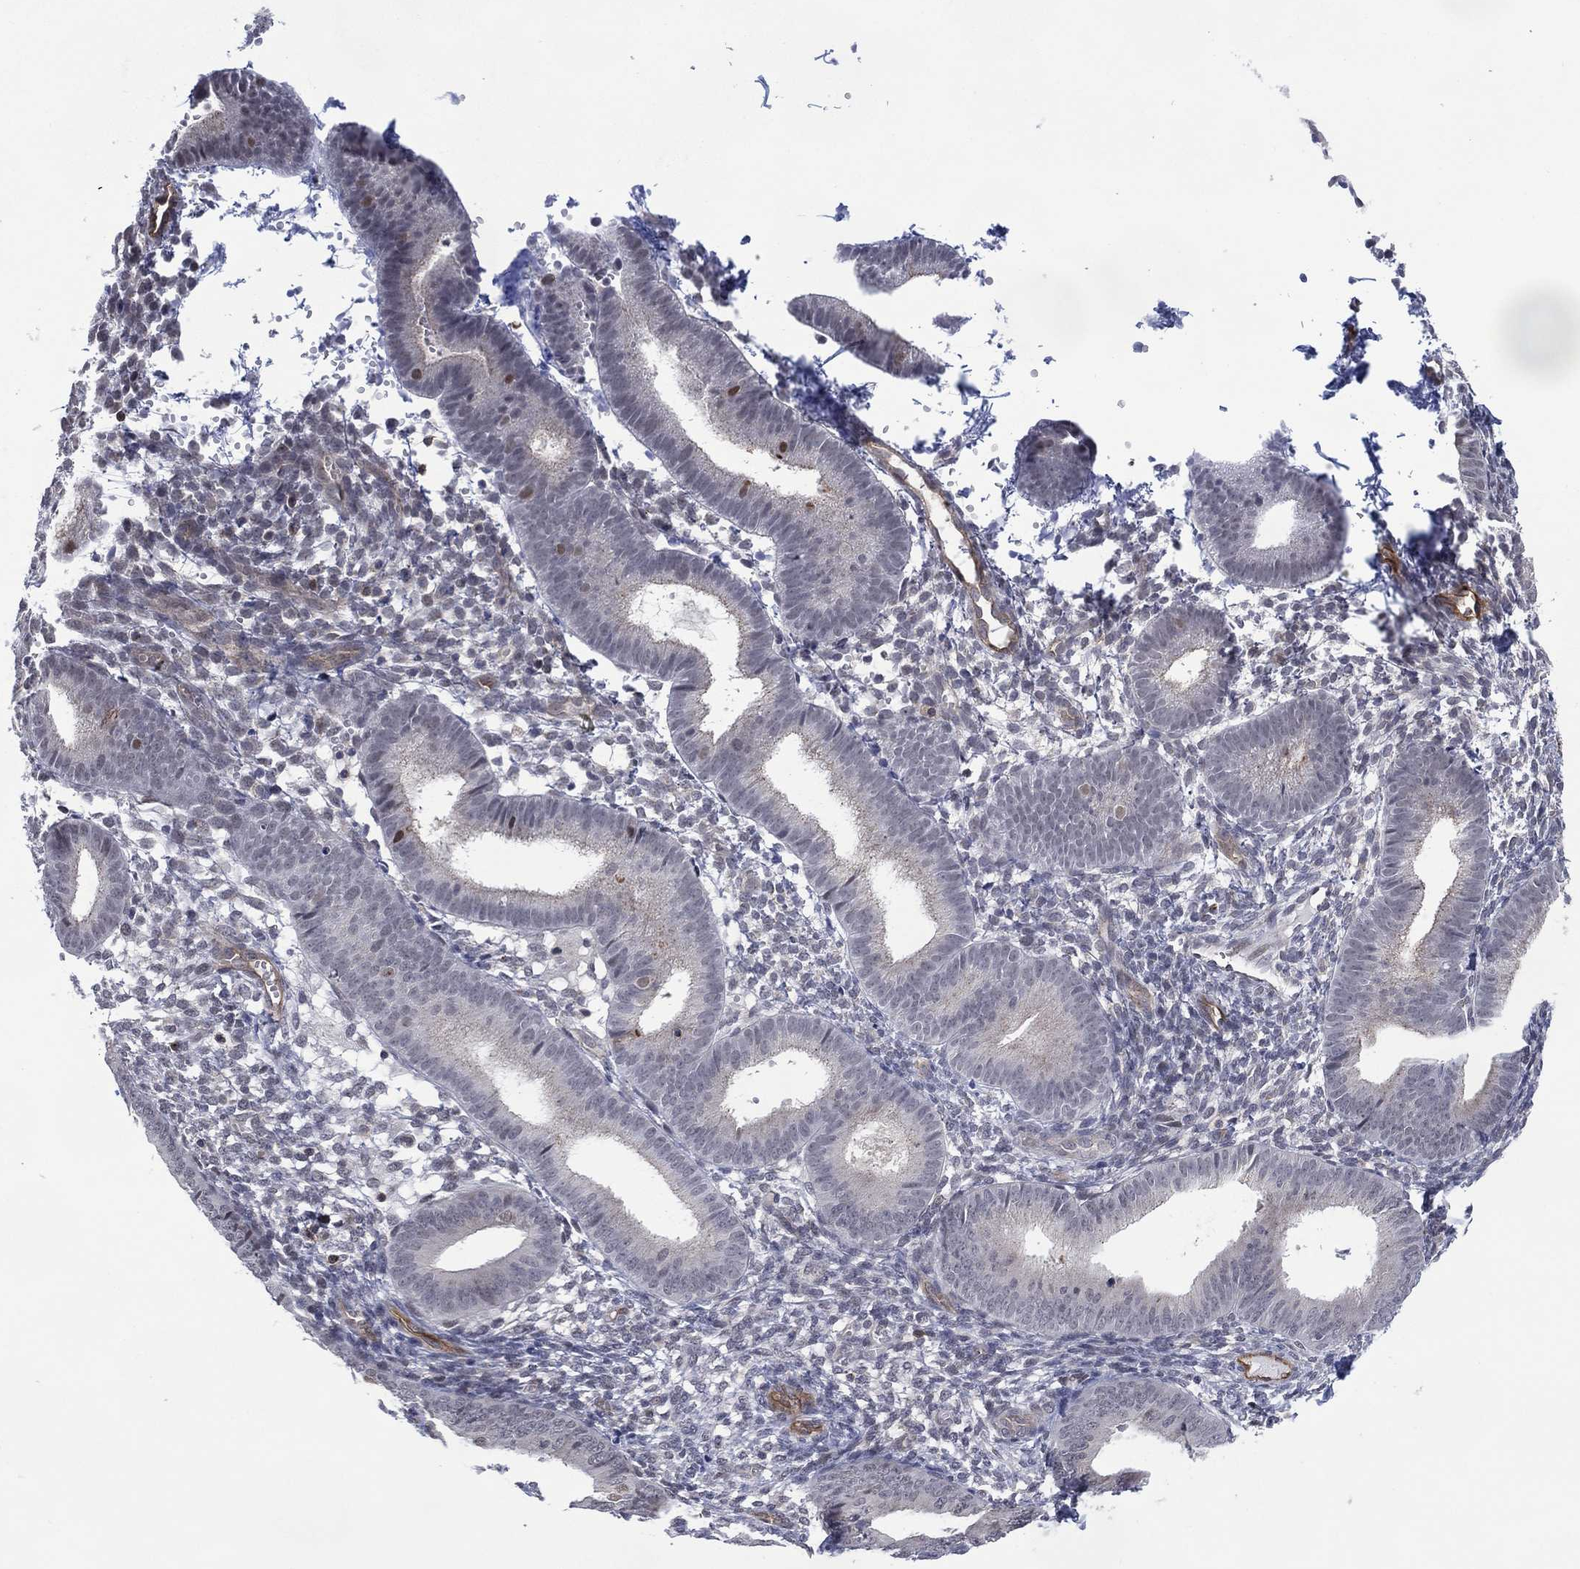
{"staining": {"intensity": "negative", "quantity": "none", "location": "none"}, "tissue": "endometrium", "cell_type": "Cells in endometrial stroma", "image_type": "normal", "snomed": [{"axis": "morphology", "description": "Normal tissue, NOS"}, {"axis": "topography", "description": "Endometrium"}], "caption": "DAB immunohistochemical staining of benign human endometrium exhibits no significant positivity in cells in endometrial stroma.", "gene": "DPP4", "patient": {"sex": "female", "age": 39}}